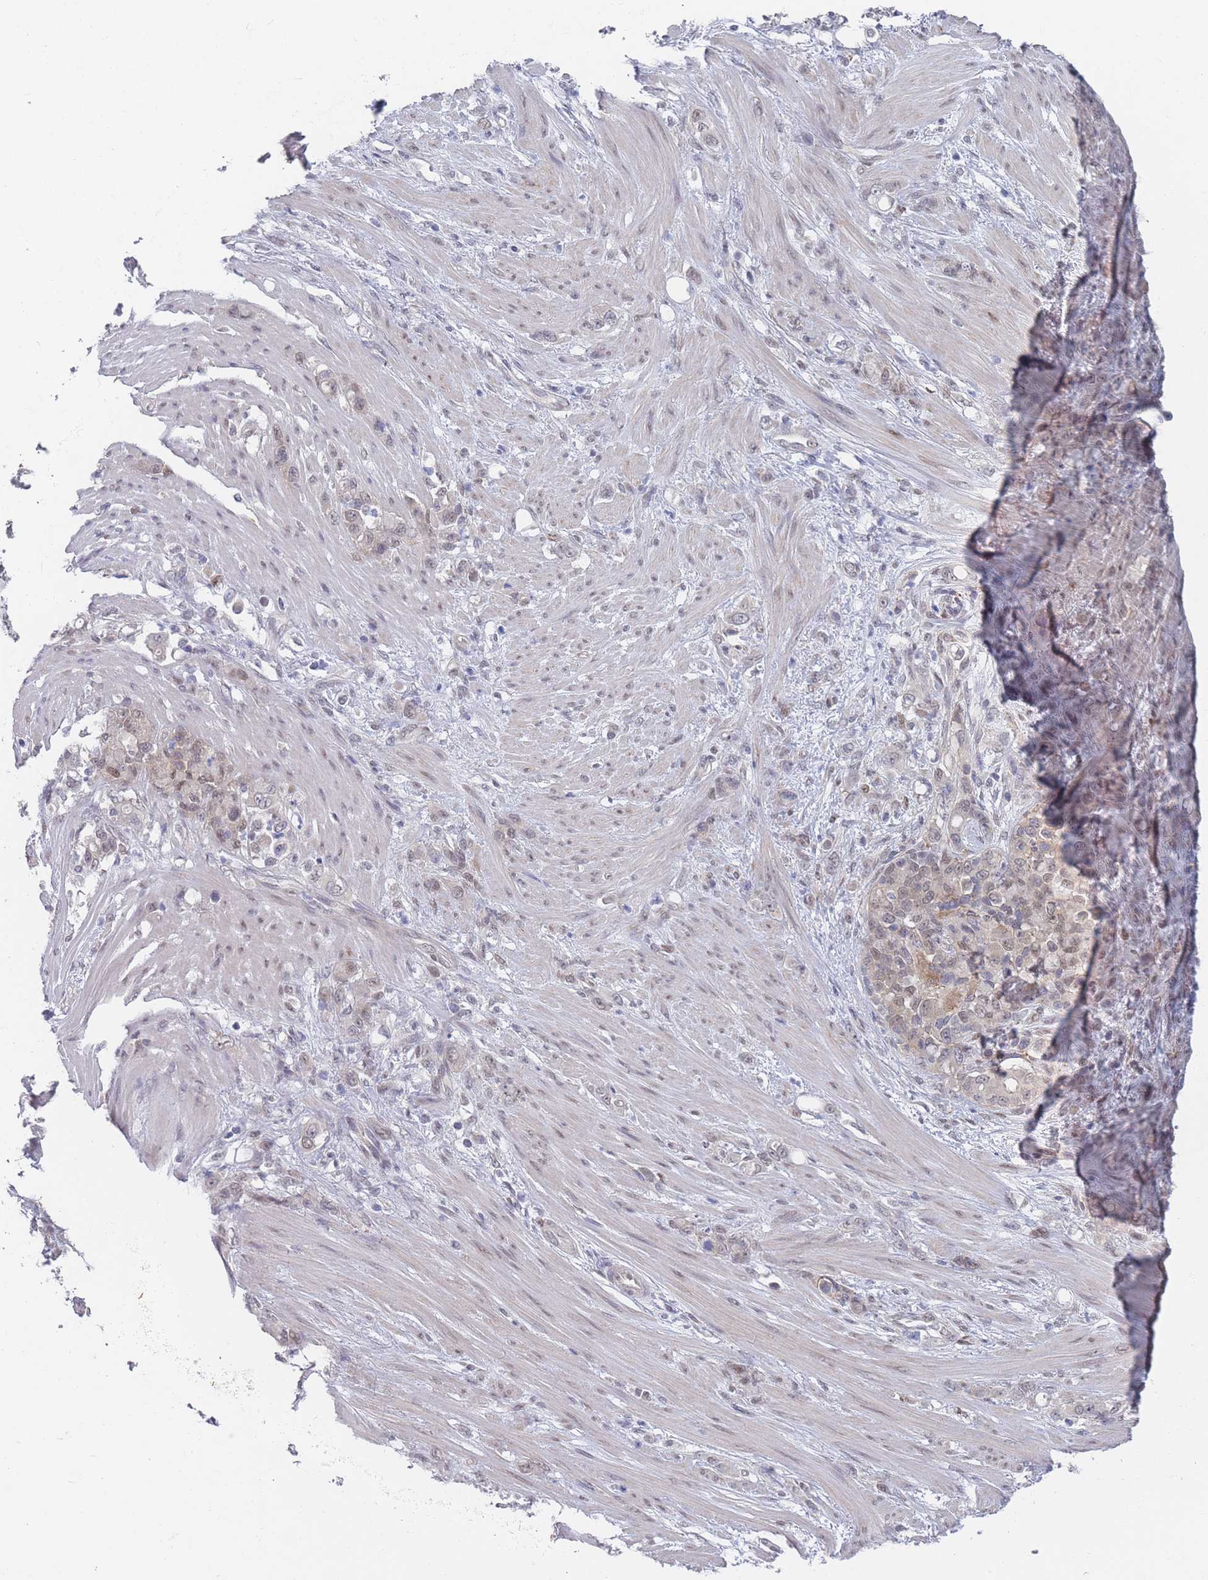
{"staining": {"intensity": "weak", "quantity": "<25%", "location": "nuclear"}, "tissue": "stomach cancer", "cell_type": "Tumor cells", "image_type": "cancer", "snomed": [{"axis": "morphology", "description": "Normal tissue, NOS"}, {"axis": "morphology", "description": "Adenocarcinoma, NOS"}, {"axis": "topography", "description": "Stomach"}], "caption": "Immunohistochemistry (IHC) micrograph of neoplastic tissue: adenocarcinoma (stomach) stained with DAB (3,3'-diaminobenzidine) exhibits no significant protein expression in tumor cells. (IHC, brightfield microscopy, high magnification).", "gene": "ANKRD10", "patient": {"sex": "female", "age": 79}}